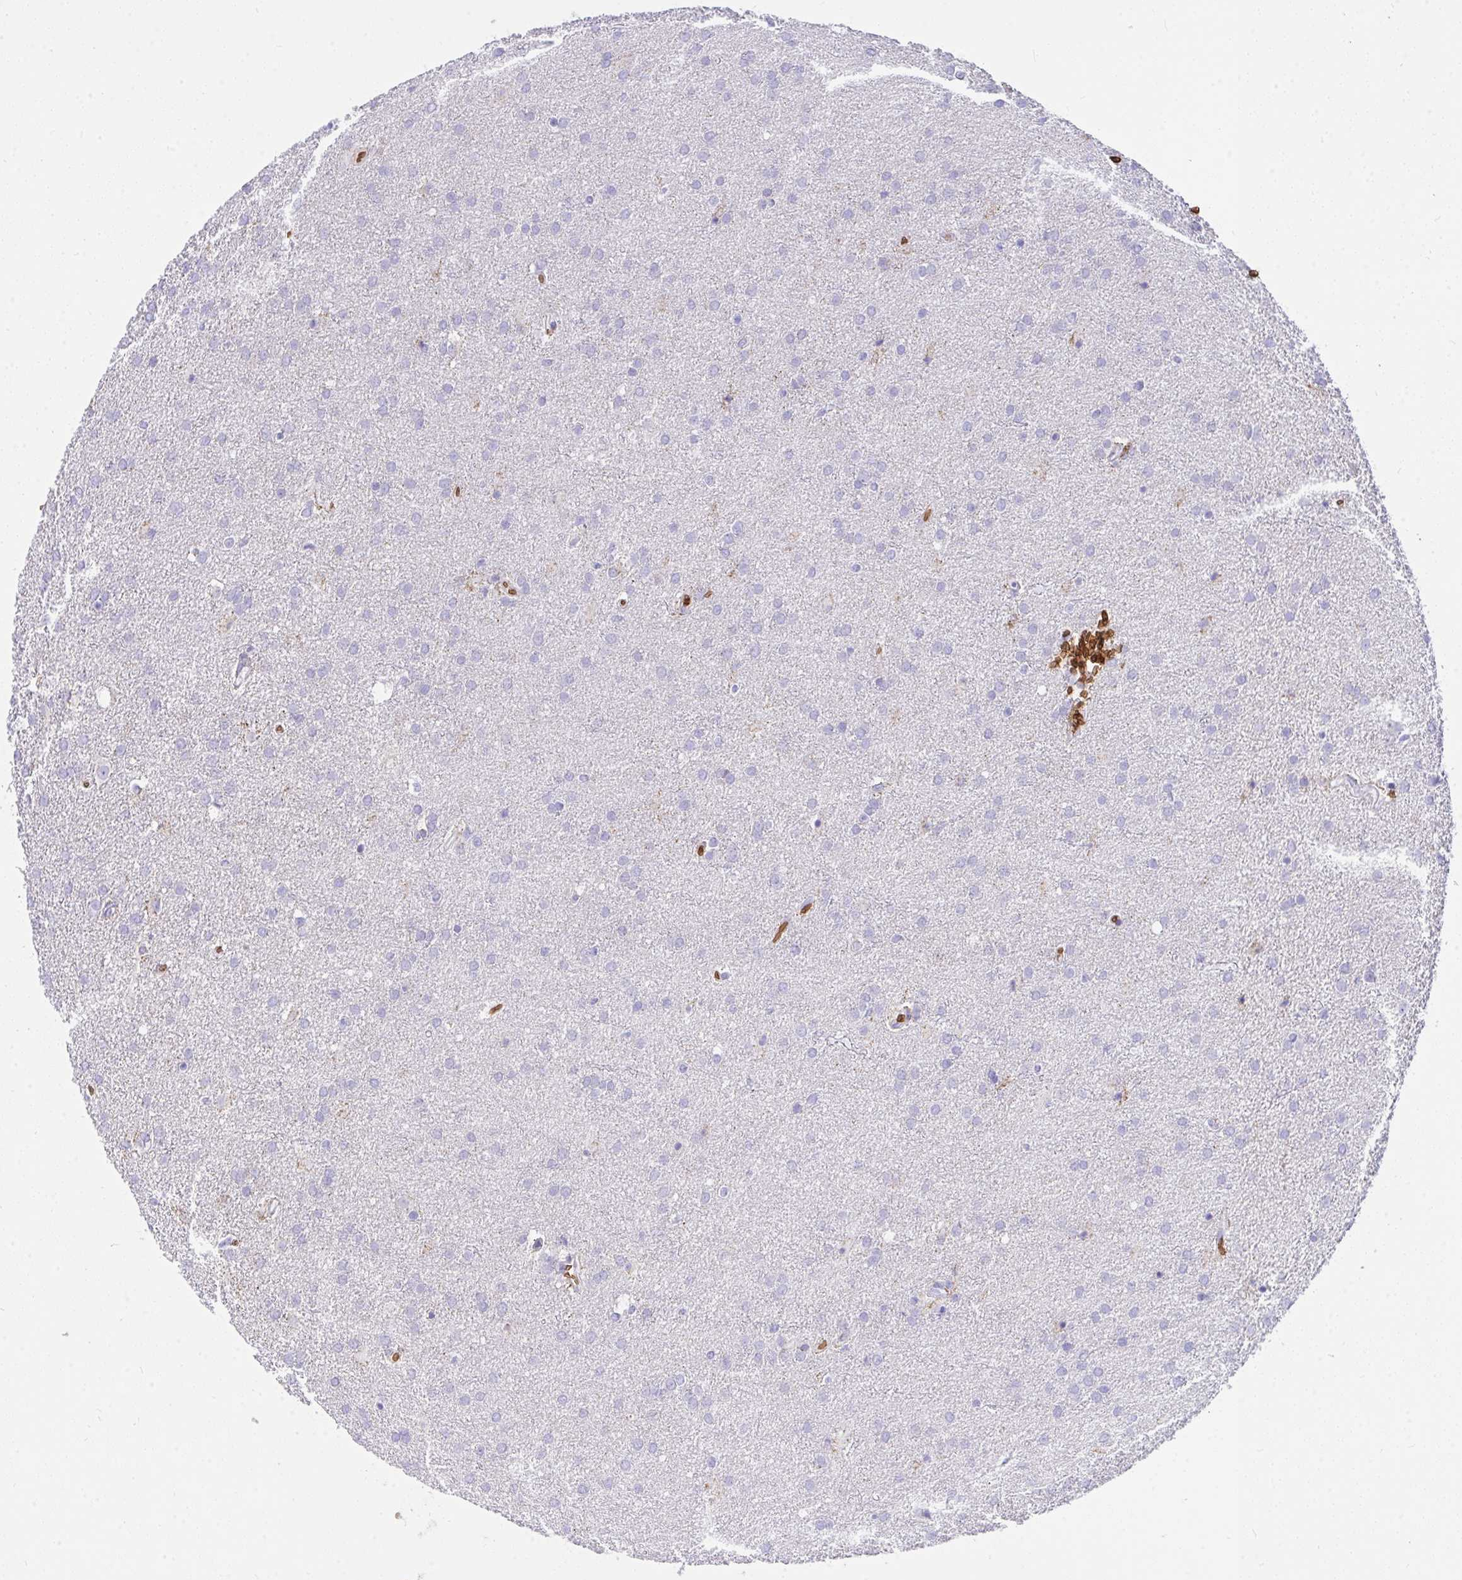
{"staining": {"intensity": "negative", "quantity": "none", "location": "none"}, "tissue": "glioma", "cell_type": "Tumor cells", "image_type": "cancer", "snomed": [{"axis": "morphology", "description": "Glioma, malignant, Low grade"}, {"axis": "topography", "description": "Brain"}], "caption": "Tumor cells show no significant protein positivity in glioma.", "gene": "ANK1", "patient": {"sex": "female", "age": 32}}